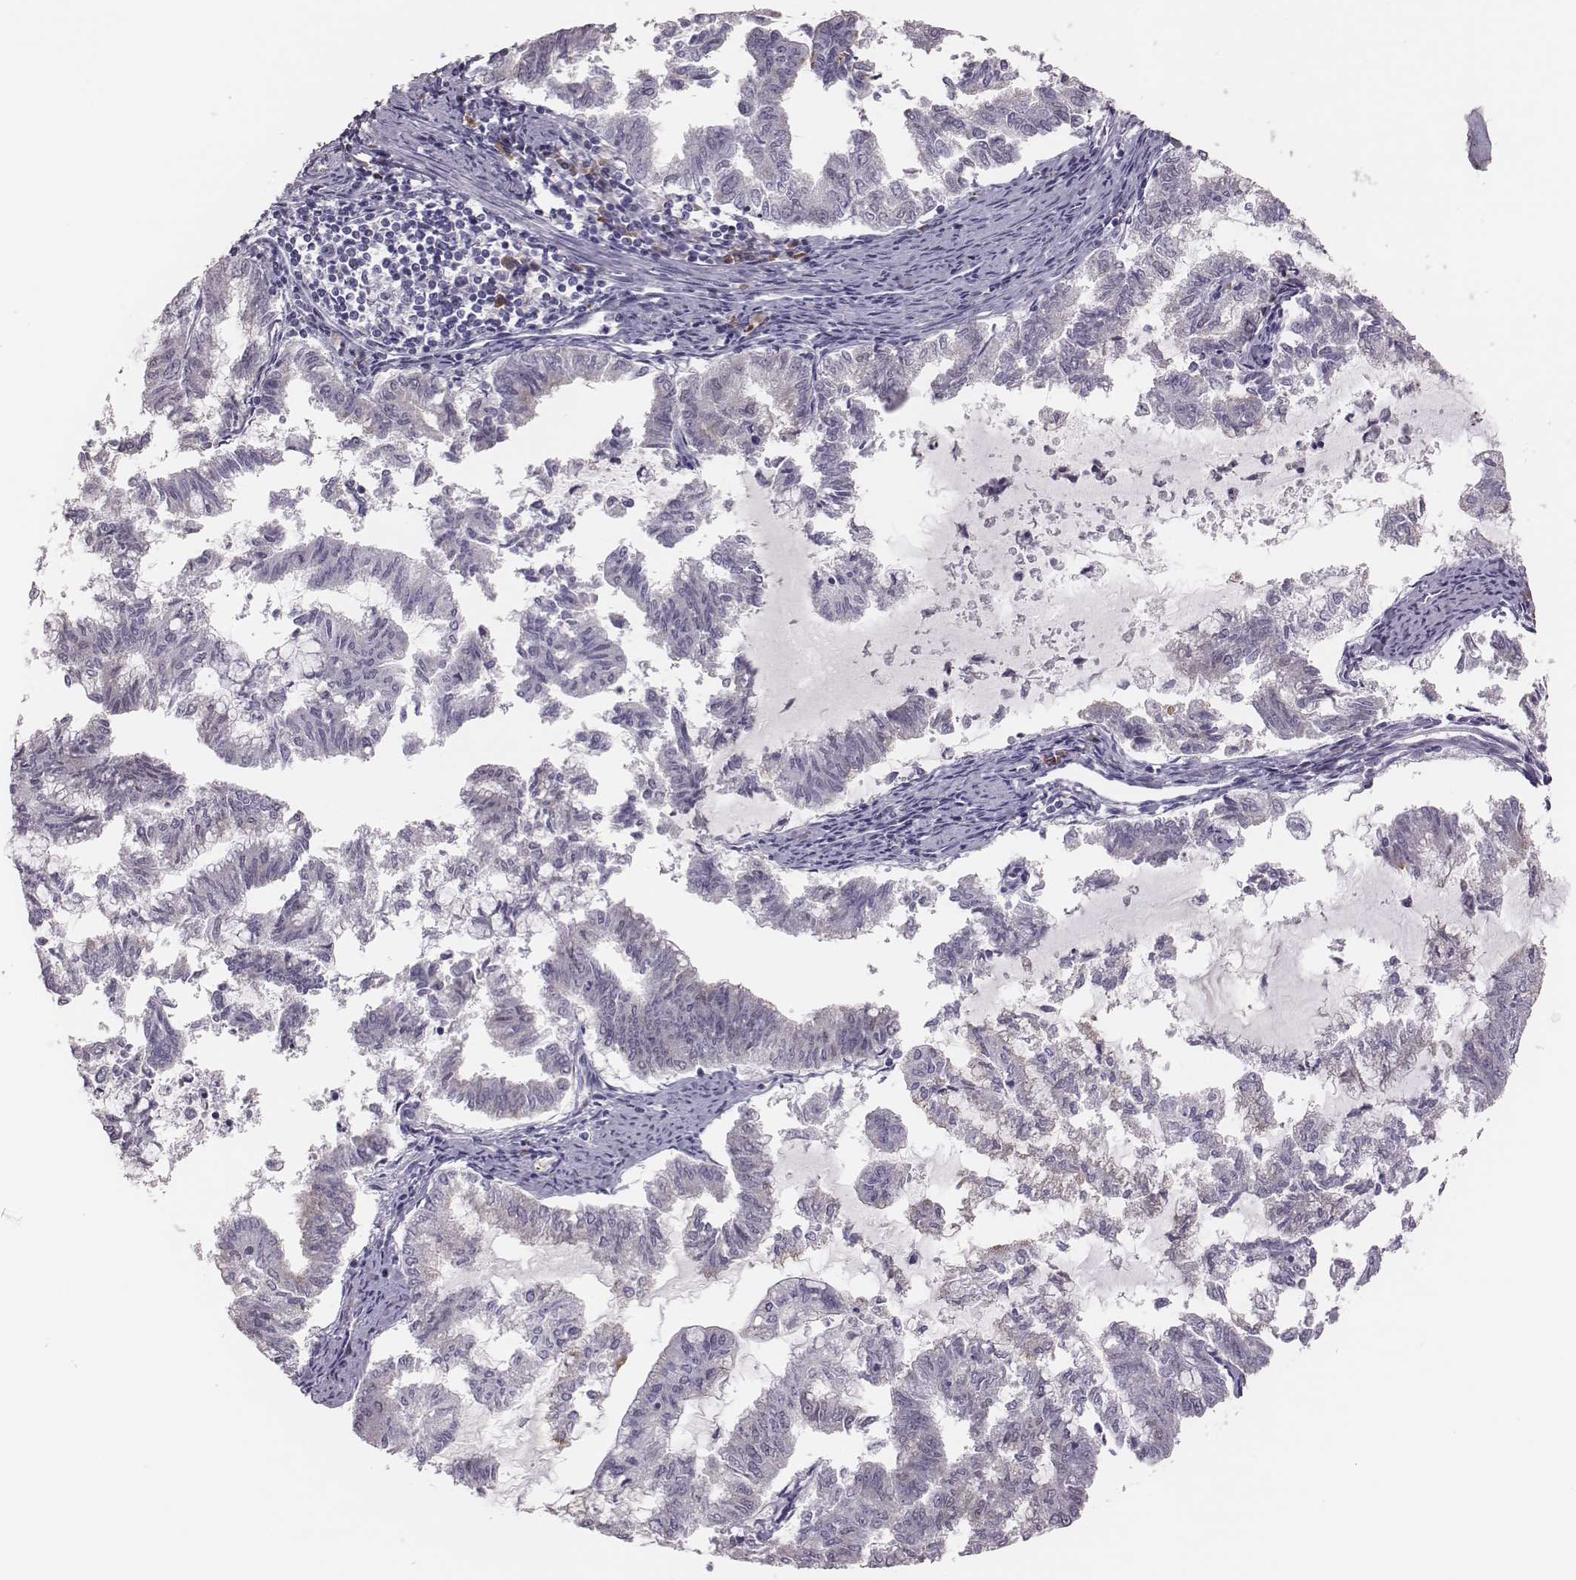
{"staining": {"intensity": "negative", "quantity": "none", "location": "none"}, "tissue": "endometrial cancer", "cell_type": "Tumor cells", "image_type": "cancer", "snomed": [{"axis": "morphology", "description": "Adenocarcinoma, NOS"}, {"axis": "topography", "description": "Endometrium"}], "caption": "Immunohistochemistry (IHC) micrograph of endometrial cancer stained for a protein (brown), which demonstrates no expression in tumor cells.", "gene": "PBK", "patient": {"sex": "female", "age": 79}}